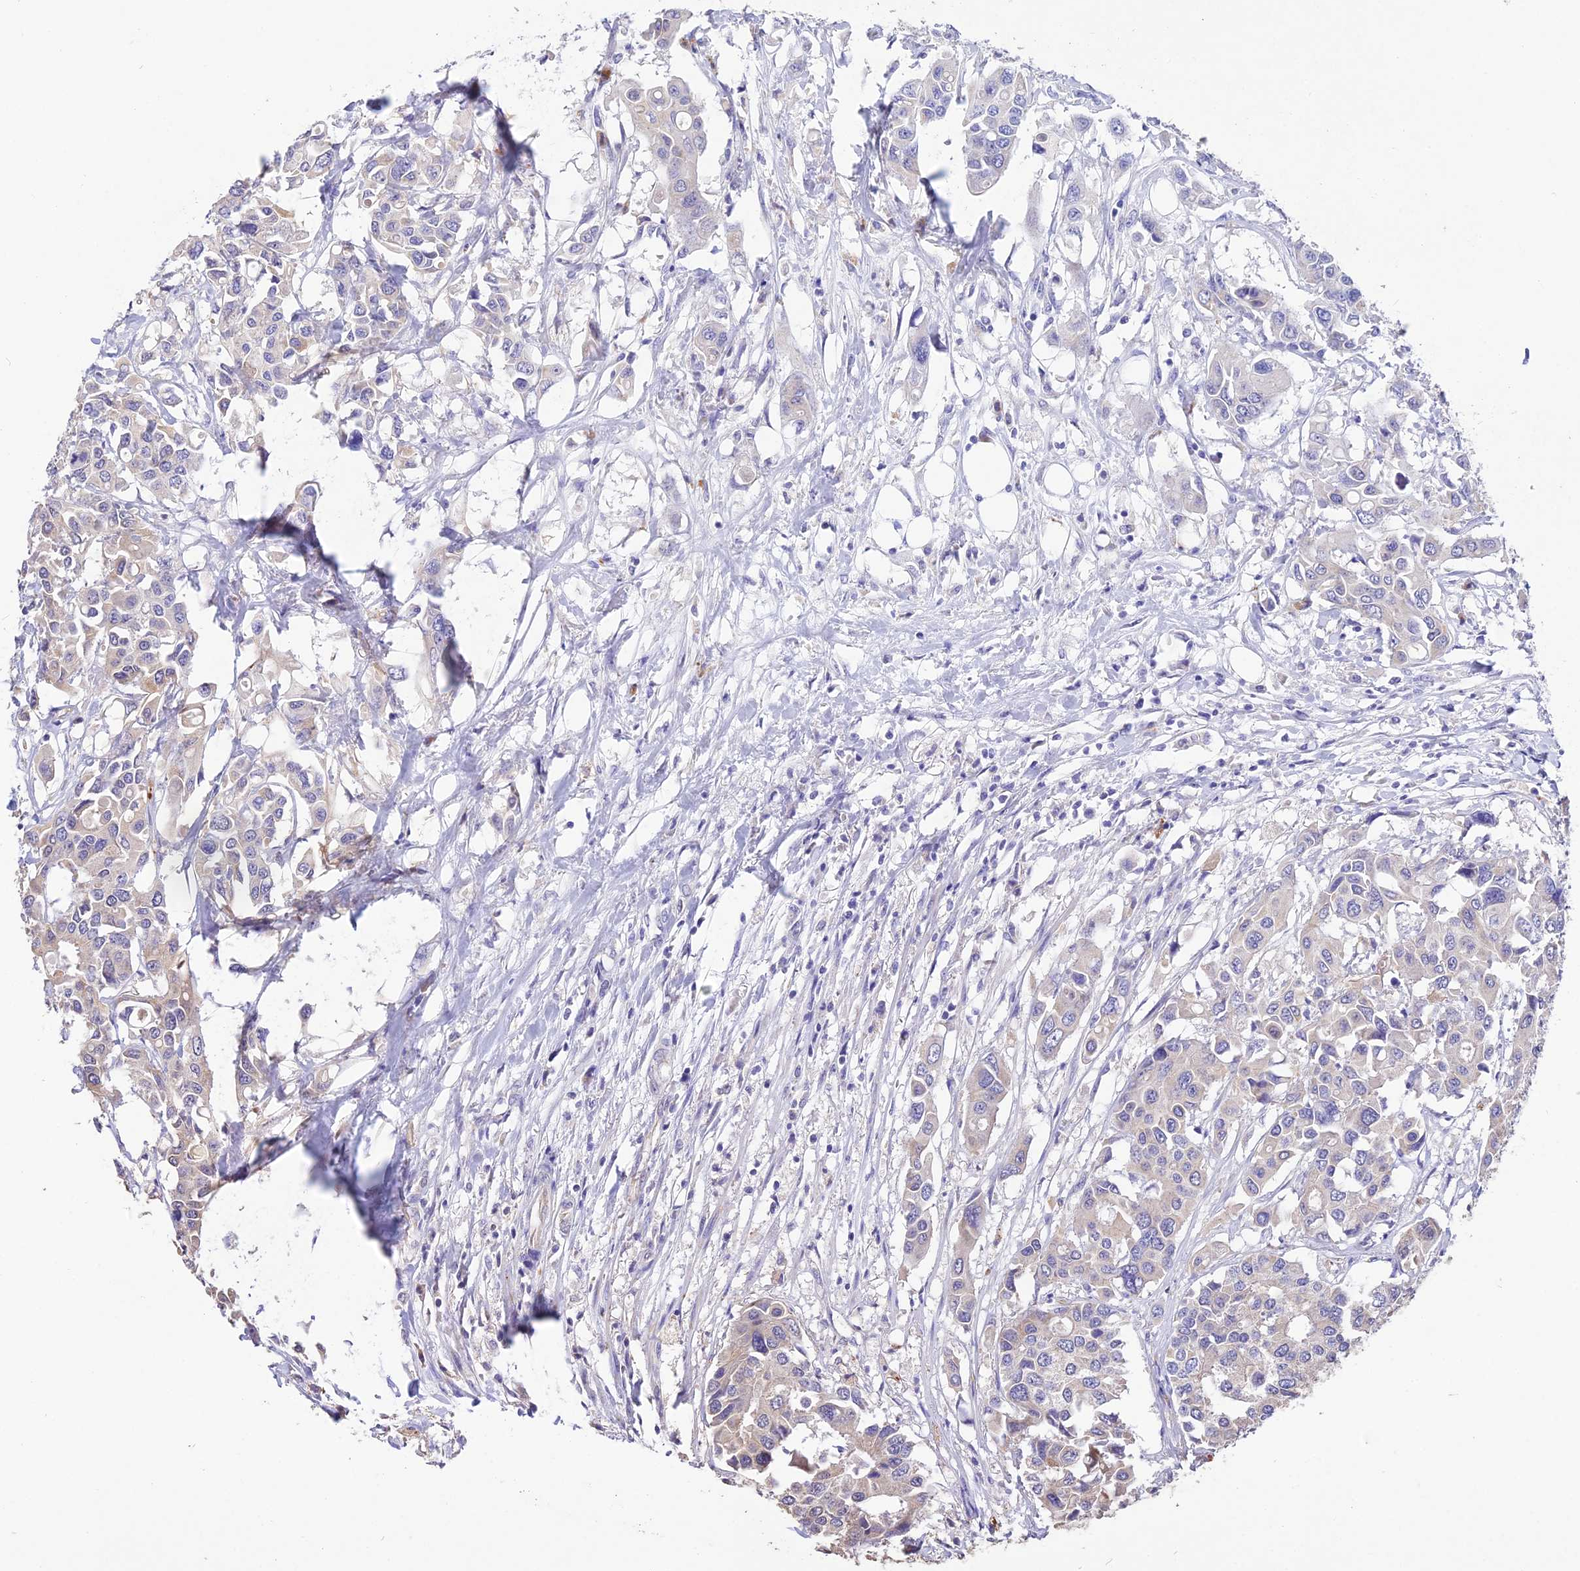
{"staining": {"intensity": "weak", "quantity": "<25%", "location": "cytoplasmic/membranous"}, "tissue": "colorectal cancer", "cell_type": "Tumor cells", "image_type": "cancer", "snomed": [{"axis": "morphology", "description": "Adenocarcinoma, NOS"}, {"axis": "topography", "description": "Colon"}], "caption": "Adenocarcinoma (colorectal) stained for a protein using immunohistochemistry exhibits no positivity tumor cells.", "gene": "SDHD", "patient": {"sex": "male", "age": 77}}